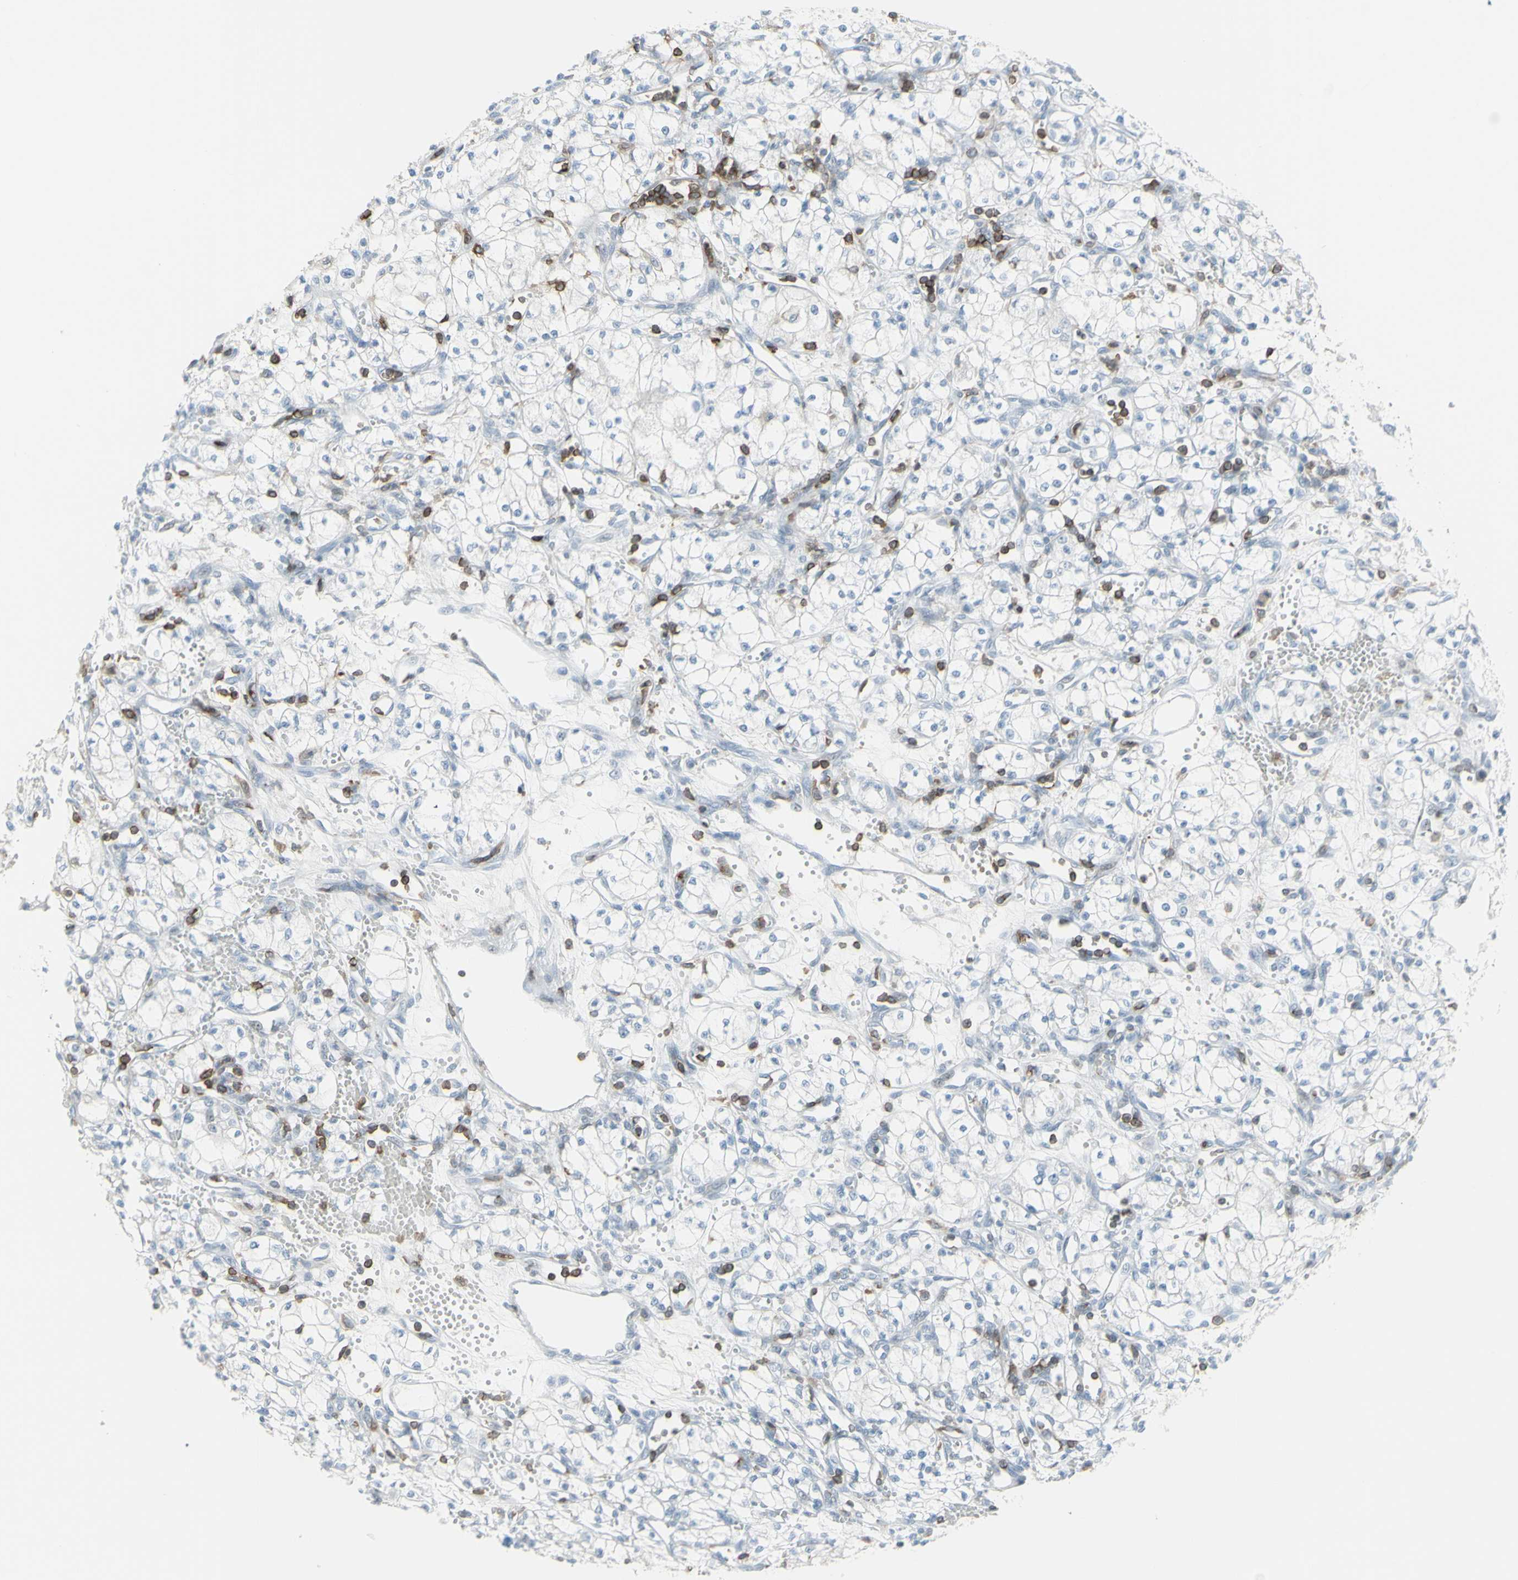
{"staining": {"intensity": "negative", "quantity": "none", "location": "none"}, "tissue": "renal cancer", "cell_type": "Tumor cells", "image_type": "cancer", "snomed": [{"axis": "morphology", "description": "Normal tissue, NOS"}, {"axis": "morphology", "description": "Adenocarcinoma, NOS"}, {"axis": "topography", "description": "Kidney"}], "caption": "IHC of human renal adenocarcinoma shows no staining in tumor cells. (DAB (3,3'-diaminobenzidine) immunohistochemistry (IHC) visualized using brightfield microscopy, high magnification).", "gene": "NRG1", "patient": {"sex": "male", "age": 59}}